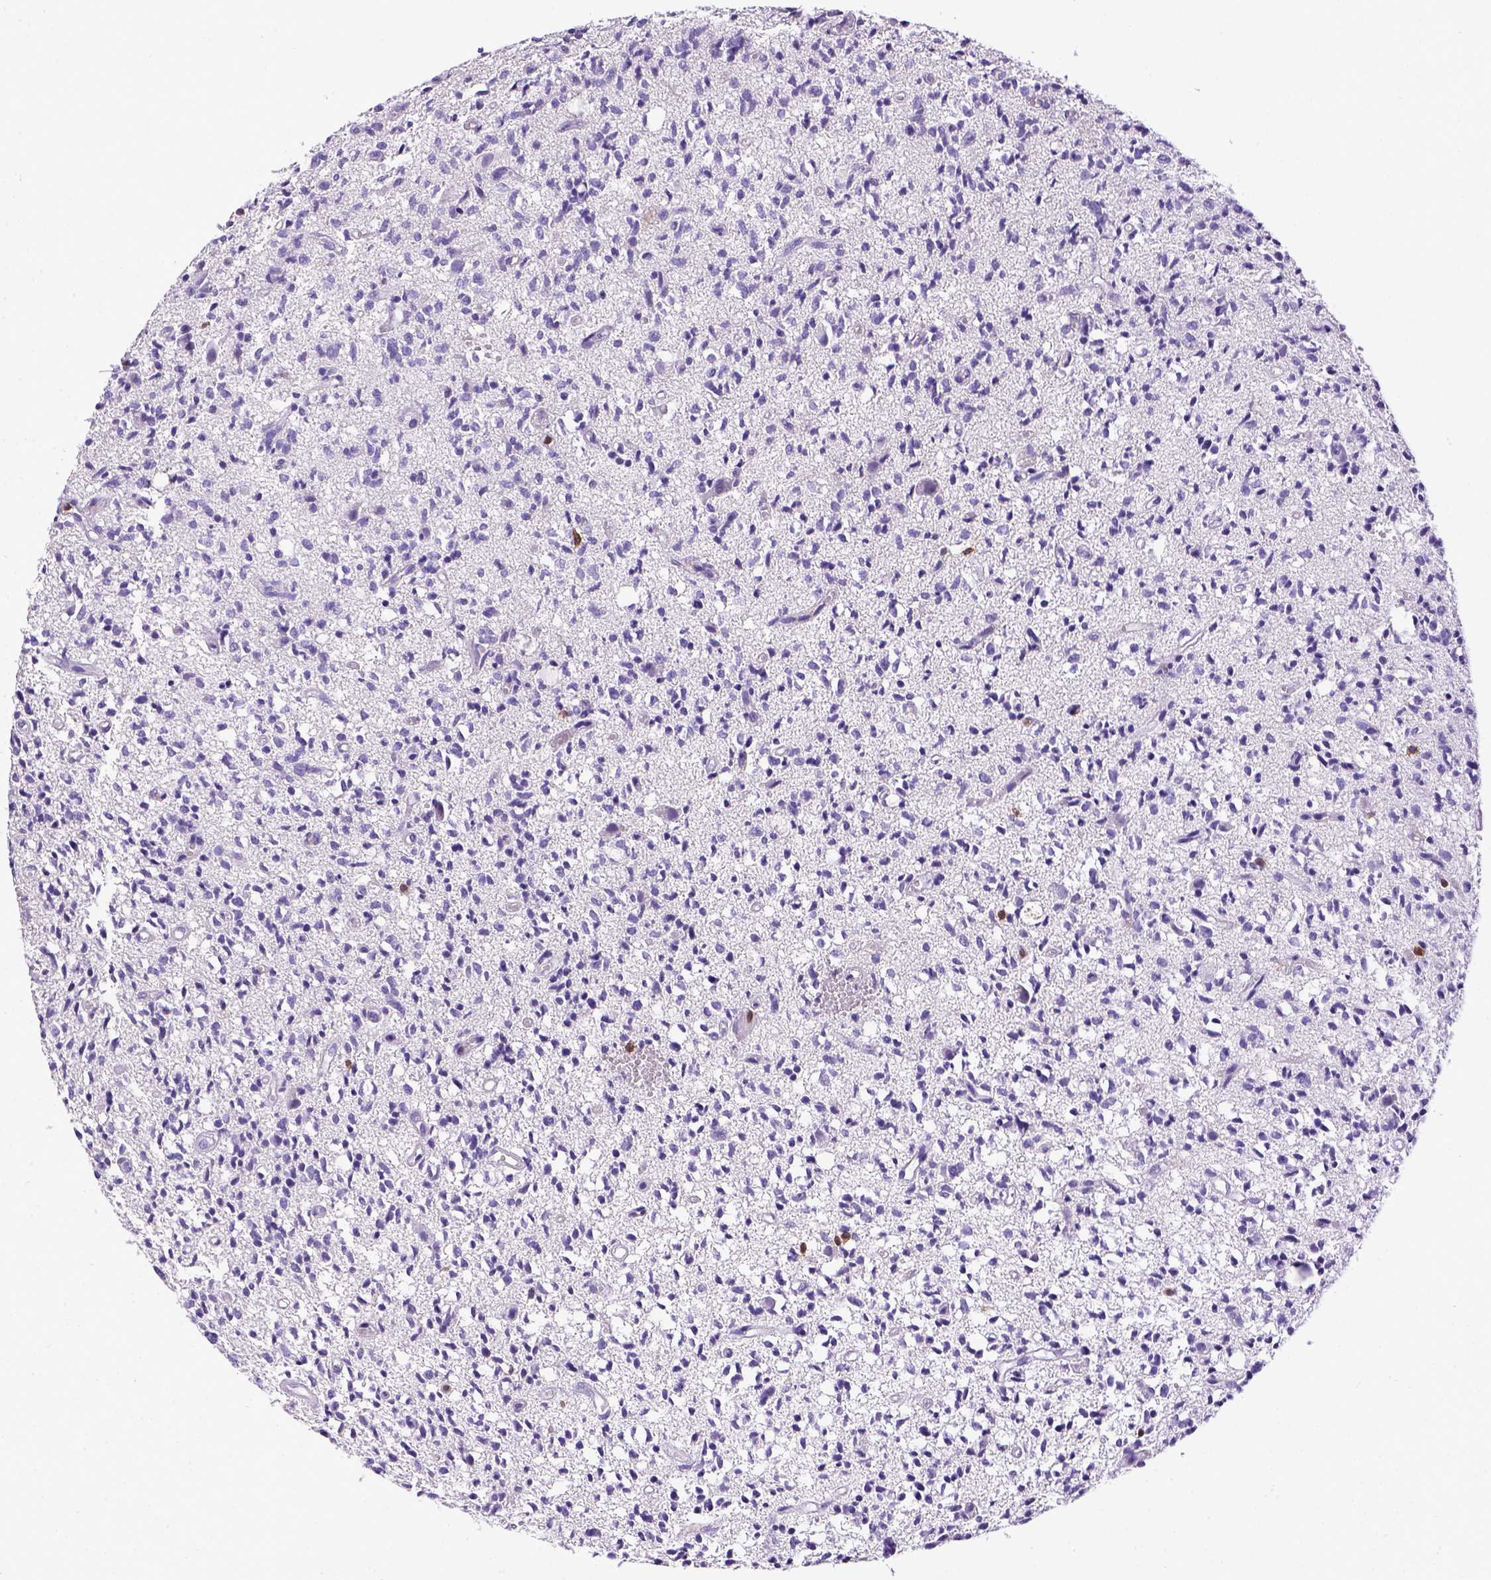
{"staining": {"intensity": "negative", "quantity": "none", "location": "none"}, "tissue": "glioma", "cell_type": "Tumor cells", "image_type": "cancer", "snomed": [{"axis": "morphology", "description": "Glioma, malignant, Low grade"}, {"axis": "topography", "description": "Brain"}], "caption": "A micrograph of glioma stained for a protein exhibits no brown staining in tumor cells.", "gene": "CD3E", "patient": {"sex": "male", "age": 64}}